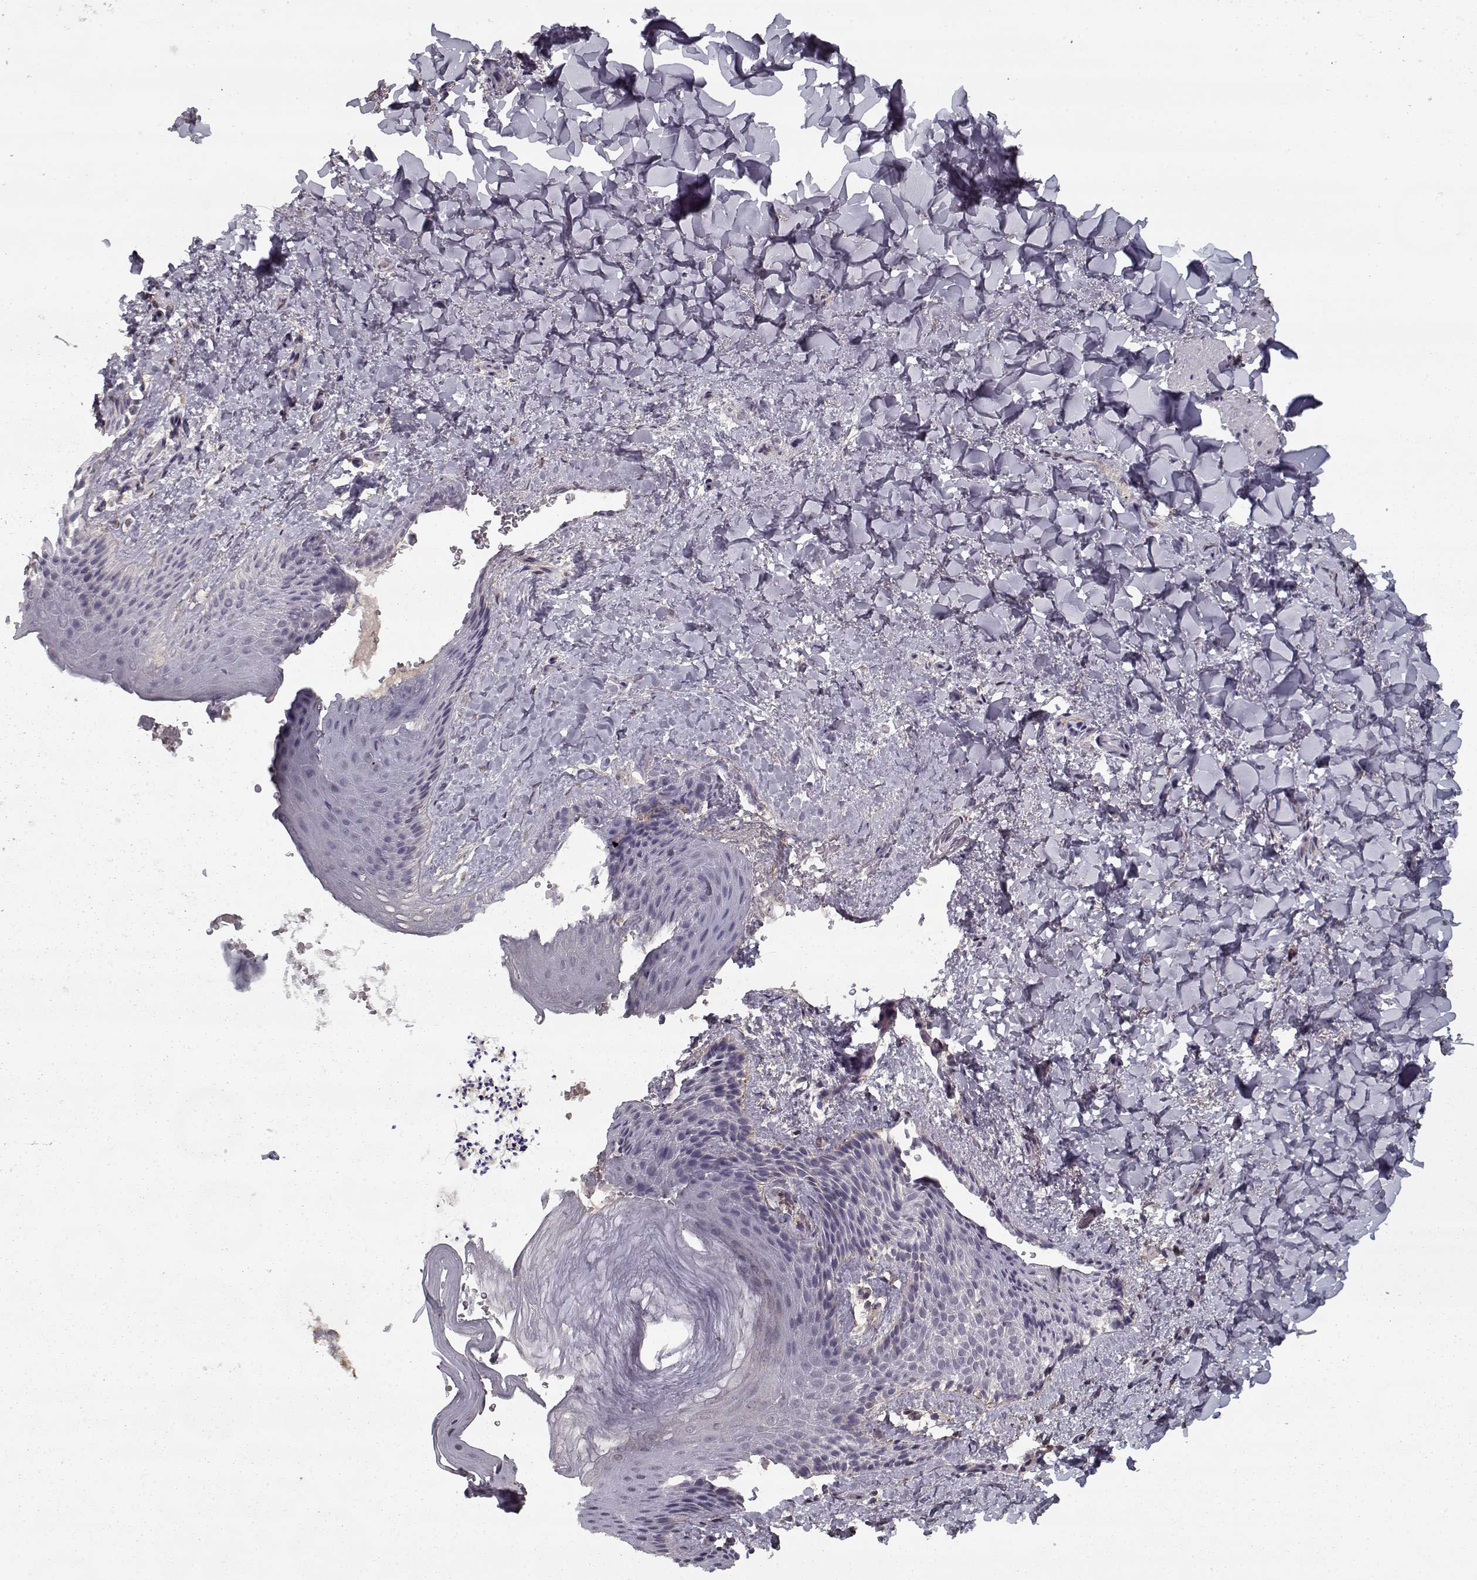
{"staining": {"intensity": "negative", "quantity": "none", "location": "none"}, "tissue": "skin", "cell_type": "Epidermal cells", "image_type": "normal", "snomed": [{"axis": "morphology", "description": "Normal tissue, NOS"}, {"axis": "topography", "description": "Anal"}], "caption": "This is an immunohistochemistry (IHC) micrograph of benign skin. There is no staining in epidermal cells.", "gene": "LAMA2", "patient": {"sex": "male", "age": 36}}